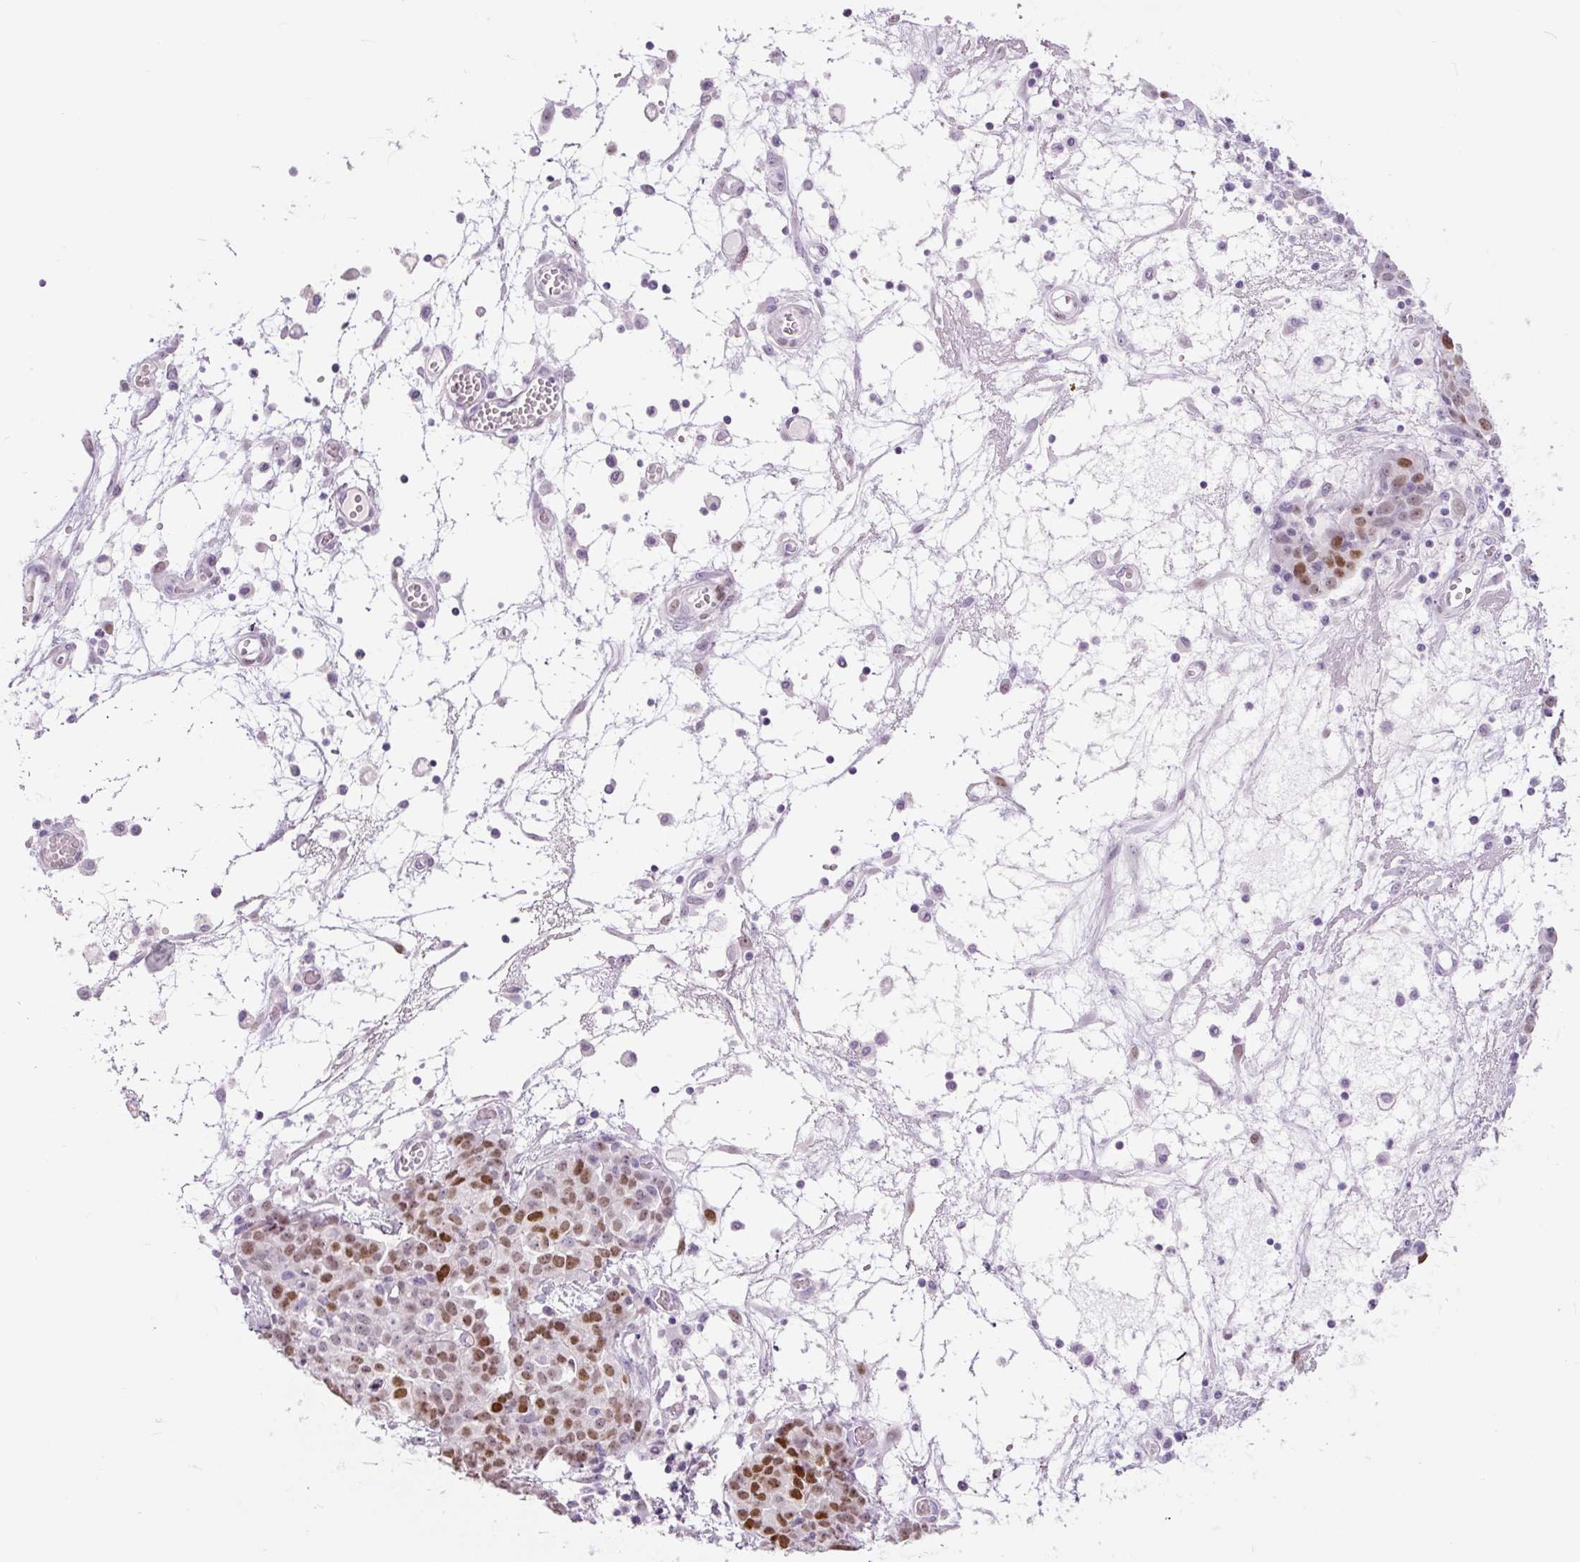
{"staining": {"intensity": "strong", "quantity": "25%-75%", "location": "nuclear"}, "tissue": "ovarian cancer", "cell_type": "Tumor cells", "image_type": "cancer", "snomed": [{"axis": "morphology", "description": "Cystadenocarcinoma, serous, NOS"}, {"axis": "topography", "description": "Soft tissue"}, {"axis": "topography", "description": "Ovary"}], "caption": "This is a histology image of immunohistochemistry staining of ovarian serous cystadenocarcinoma, which shows strong expression in the nuclear of tumor cells.", "gene": "SIX1", "patient": {"sex": "female", "age": 57}}